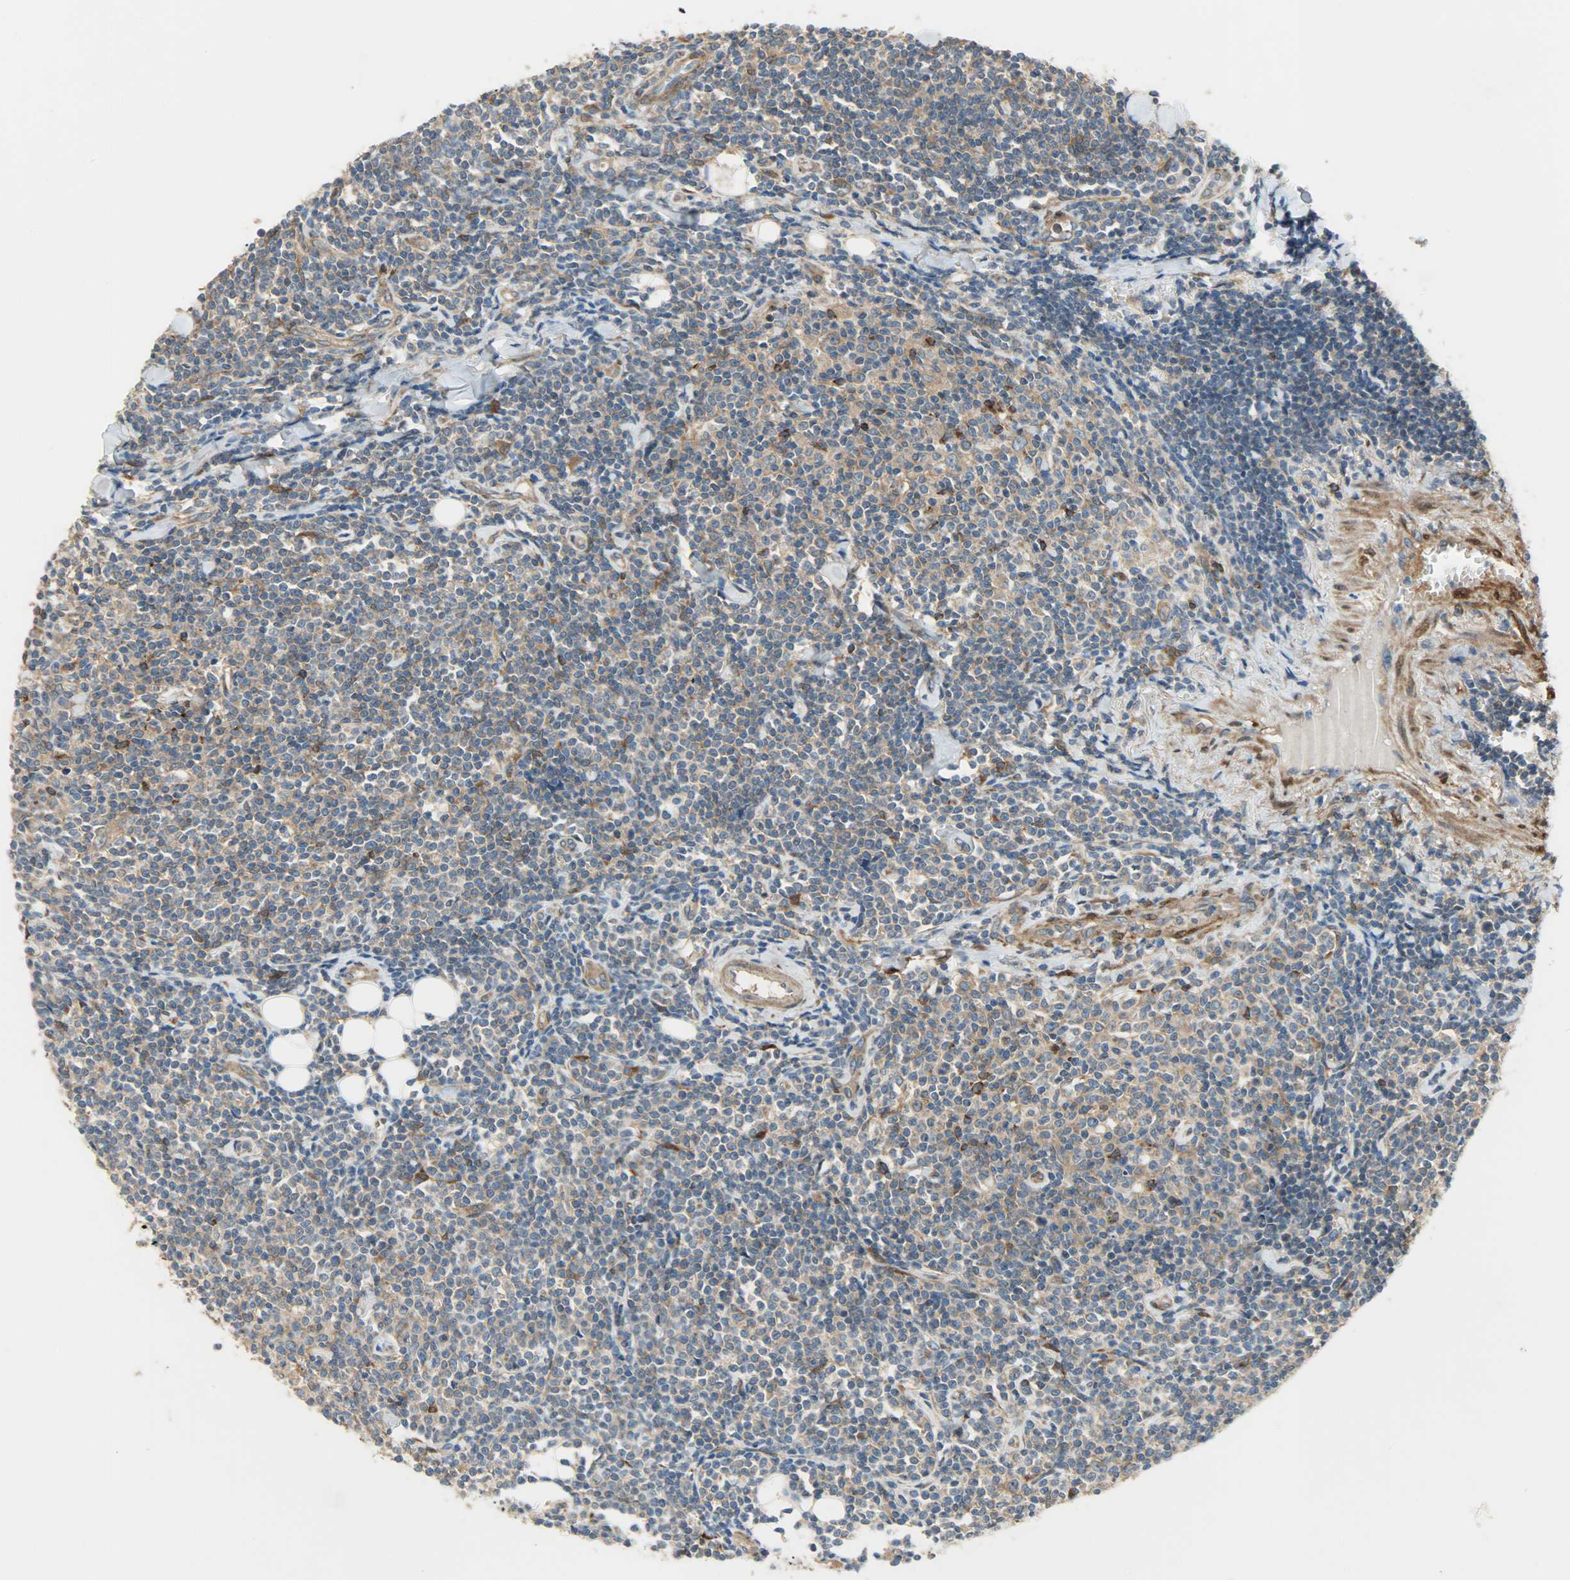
{"staining": {"intensity": "moderate", "quantity": ">75%", "location": "cytoplasmic/membranous"}, "tissue": "lymphoma", "cell_type": "Tumor cells", "image_type": "cancer", "snomed": [{"axis": "morphology", "description": "Malignant lymphoma, non-Hodgkin's type, Low grade"}, {"axis": "topography", "description": "Soft tissue"}], "caption": "Moderate cytoplasmic/membranous staining for a protein is identified in approximately >75% of tumor cells of lymphoma using immunohistochemistry.", "gene": "C1orf198", "patient": {"sex": "male", "age": 92}}